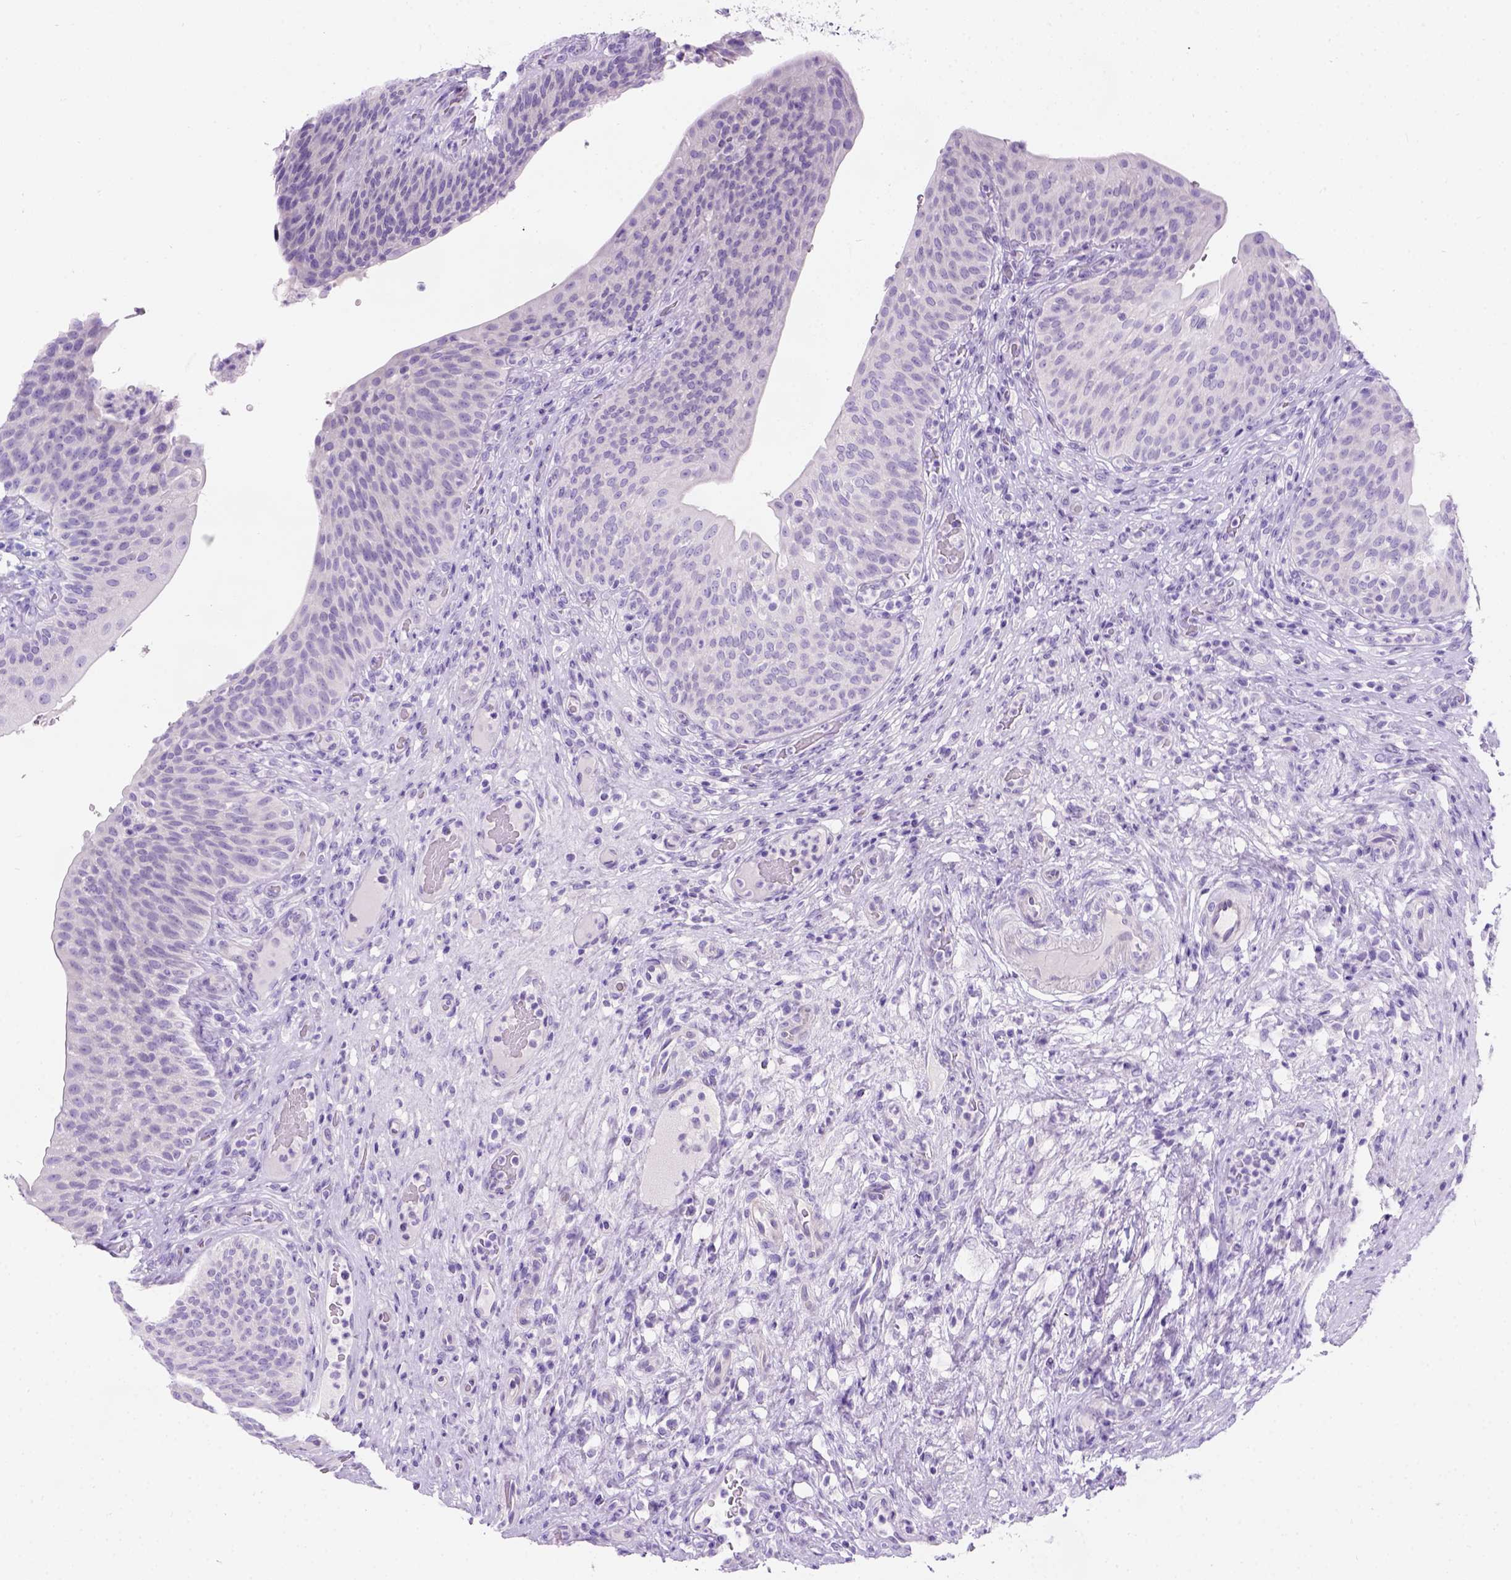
{"staining": {"intensity": "negative", "quantity": "none", "location": "none"}, "tissue": "urinary bladder", "cell_type": "Urothelial cells", "image_type": "normal", "snomed": [{"axis": "morphology", "description": "Normal tissue, NOS"}, {"axis": "topography", "description": "Urinary bladder"}, {"axis": "topography", "description": "Peripheral nerve tissue"}], "caption": "IHC histopathology image of unremarkable human urinary bladder stained for a protein (brown), which shows no staining in urothelial cells.", "gene": "C7orf57", "patient": {"sex": "male", "age": 66}}